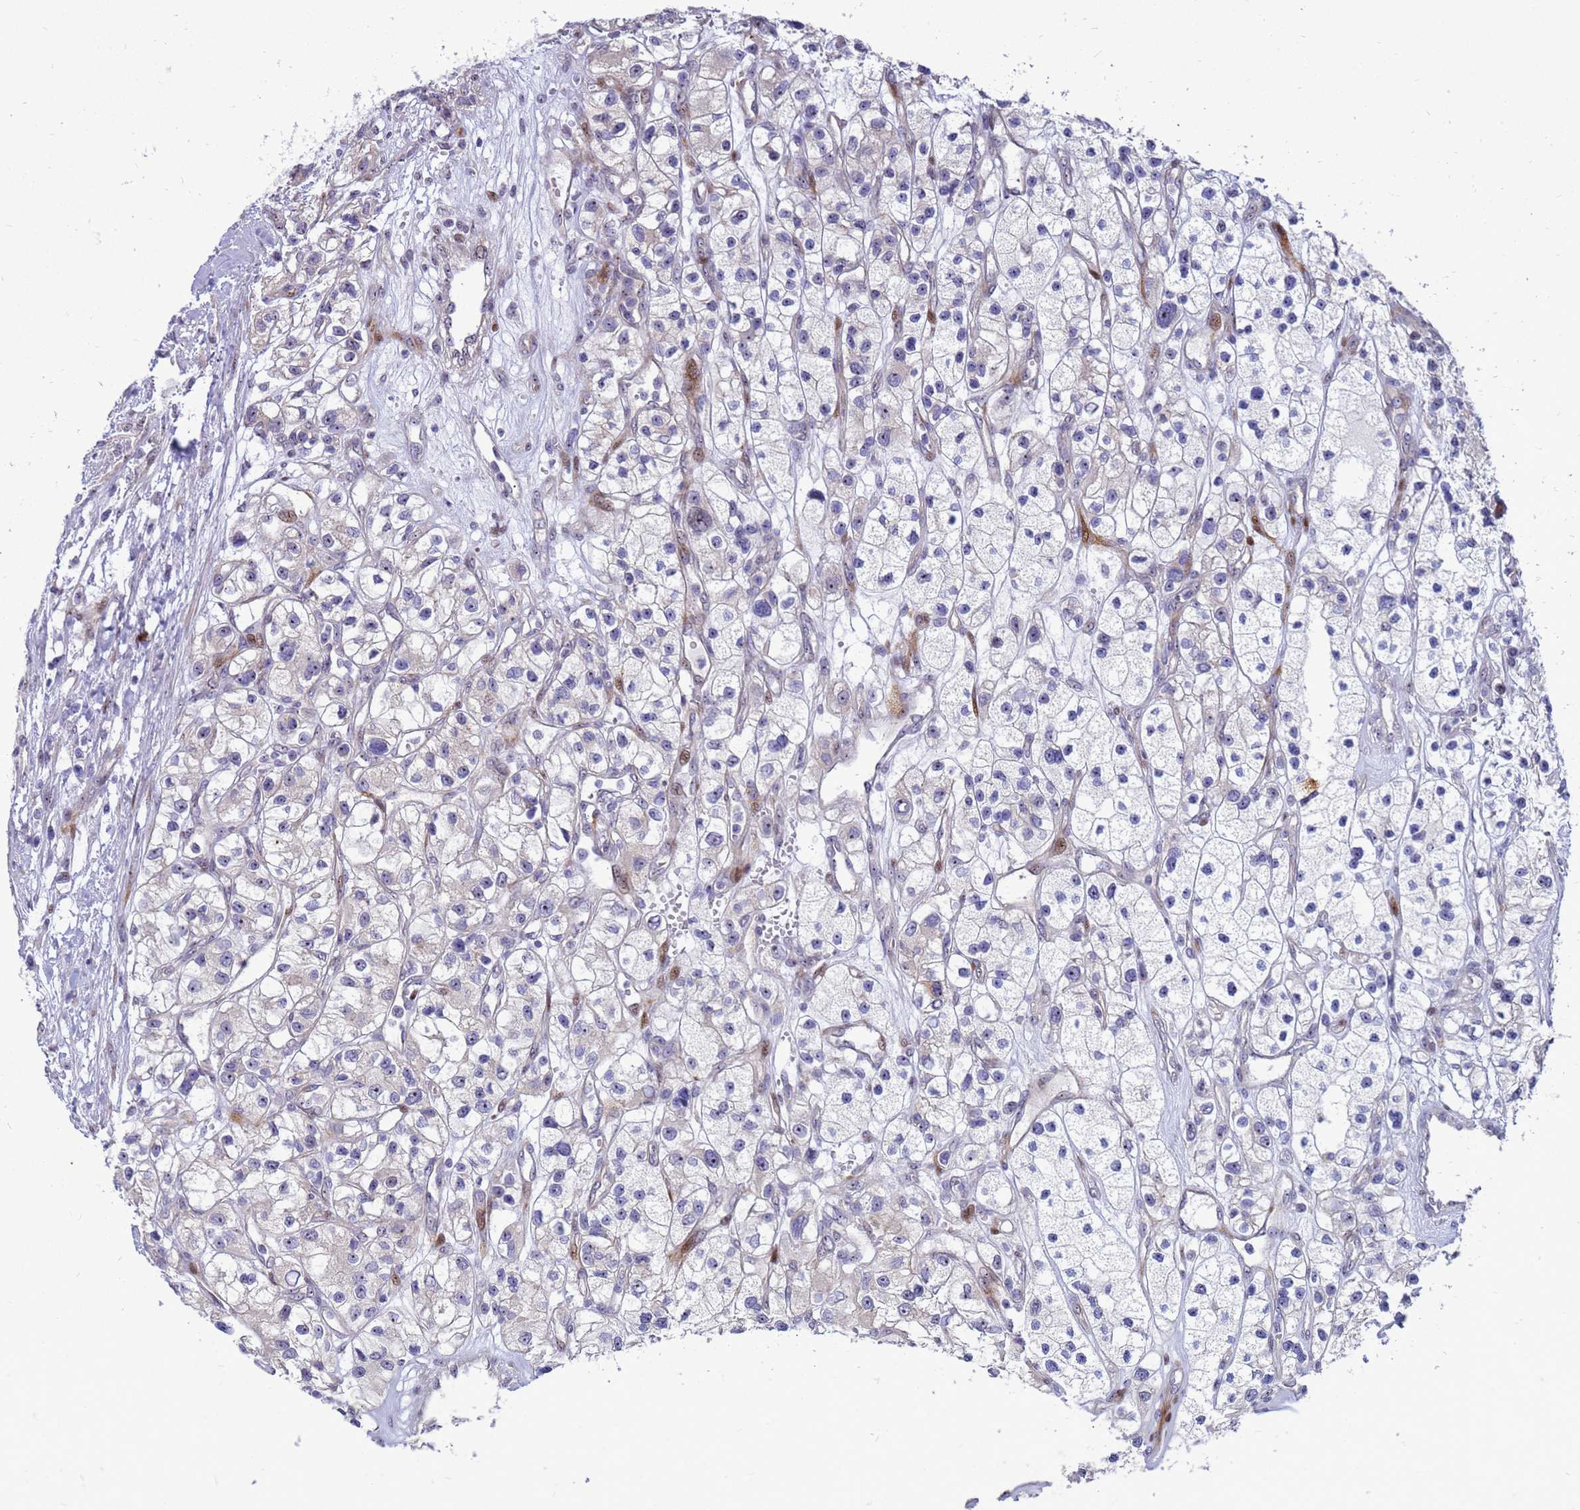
{"staining": {"intensity": "negative", "quantity": "none", "location": "none"}, "tissue": "renal cancer", "cell_type": "Tumor cells", "image_type": "cancer", "snomed": [{"axis": "morphology", "description": "Adenocarcinoma, NOS"}, {"axis": "topography", "description": "Kidney"}], "caption": "Tumor cells are negative for protein expression in human renal cancer. (DAB immunohistochemistry visualized using brightfield microscopy, high magnification).", "gene": "RSPO1", "patient": {"sex": "female", "age": 57}}